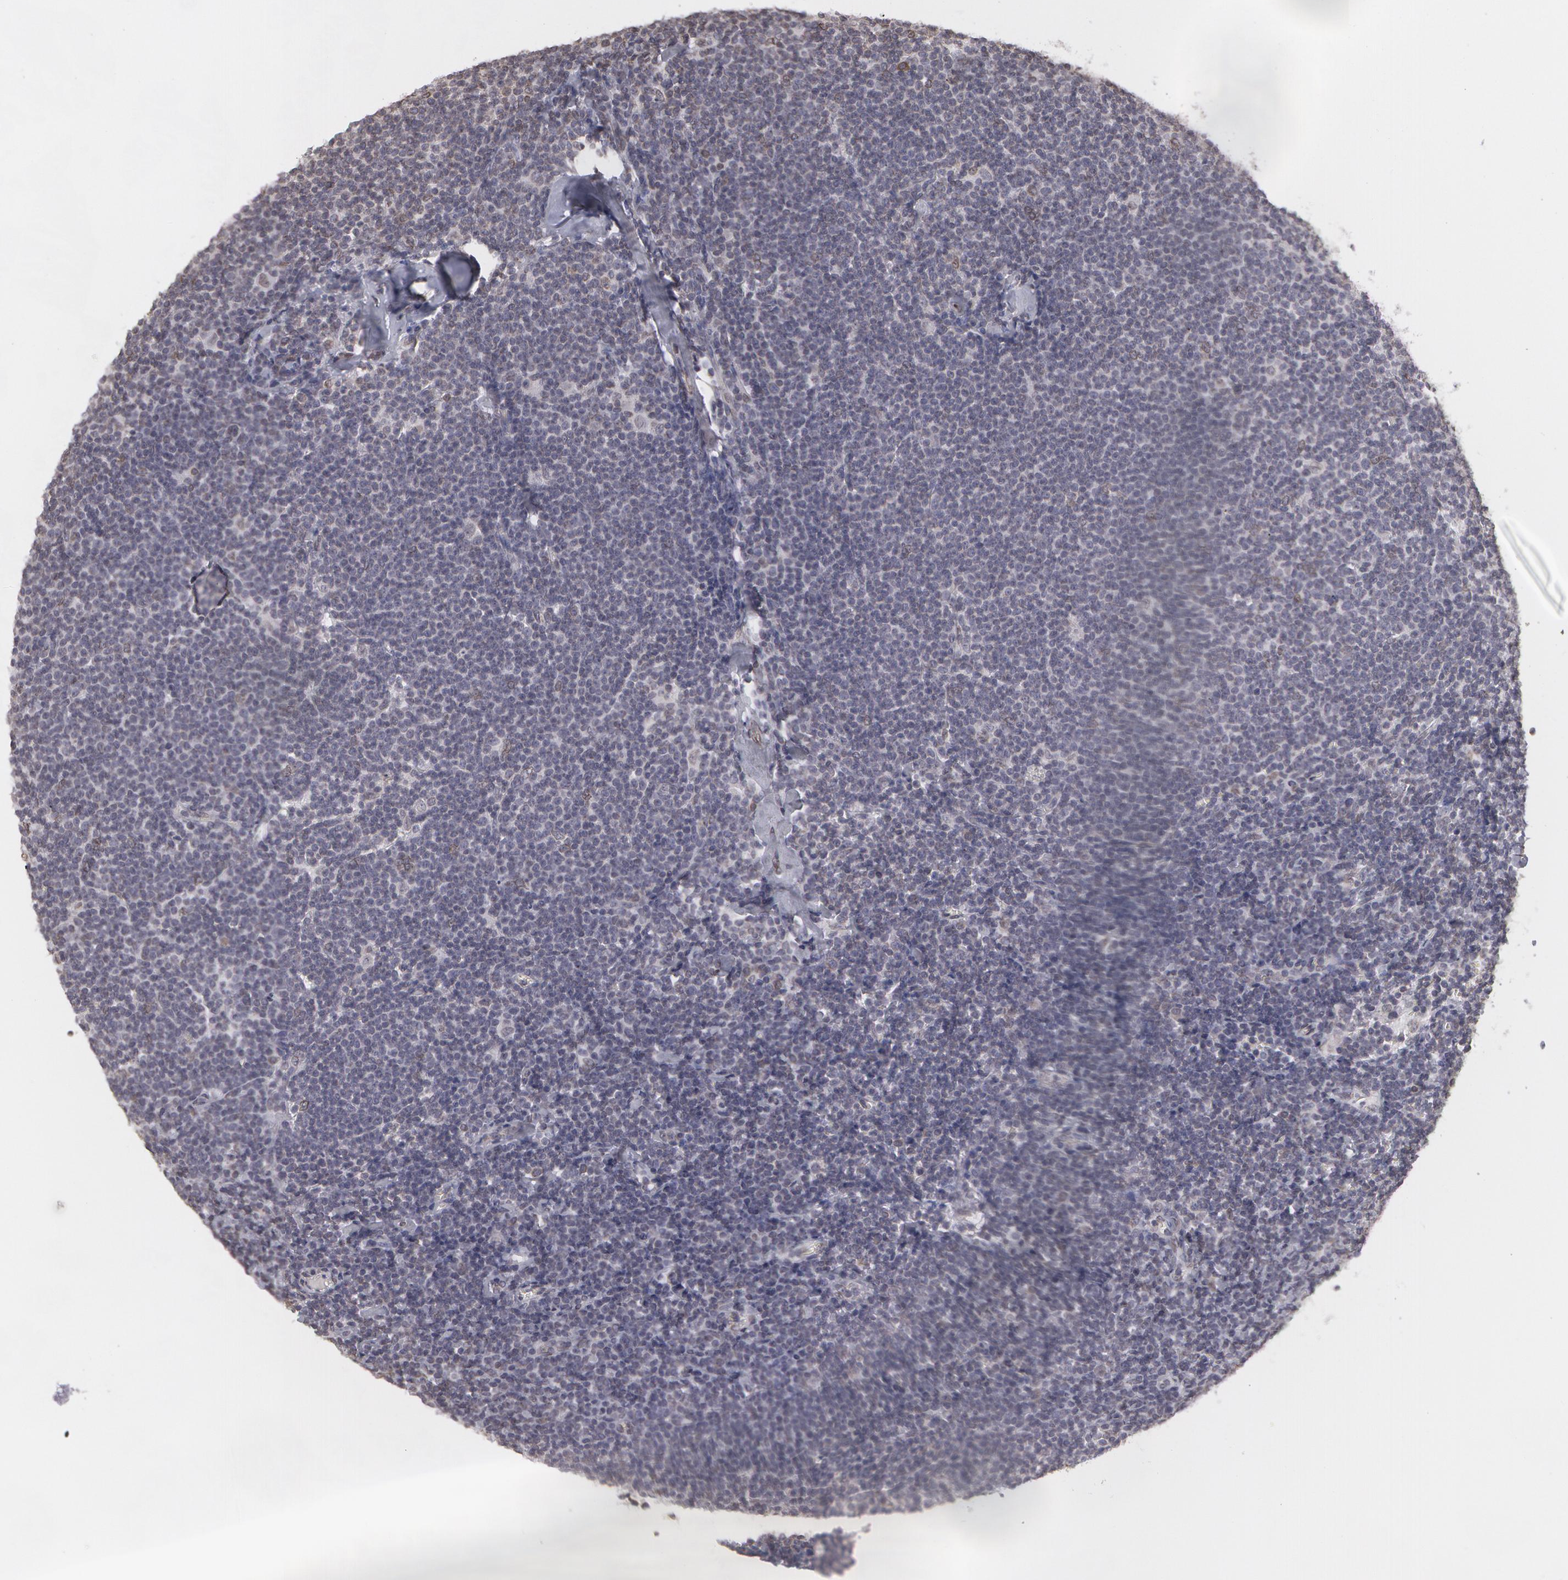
{"staining": {"intensity": "moderate", "quantity": "<25%", "location": "nuclear"}, "tissue": "lymphoma", "cell_type": "Tumor cells", "image_type": "cancer", "snomed": [{"axis": "morphology", "description": "Malignant lymphoma, non-Hodgkin's type, Low grade"}, {"axis": "topography", "description": "Lymph node"}], "caption": "Lymphoma tissue displays moderate nuclear staining in about <25% of tumor cells, visualized by immunohistochemistry.", "gene": "EMD", "patient": {"sex": "male", "age": 65}}